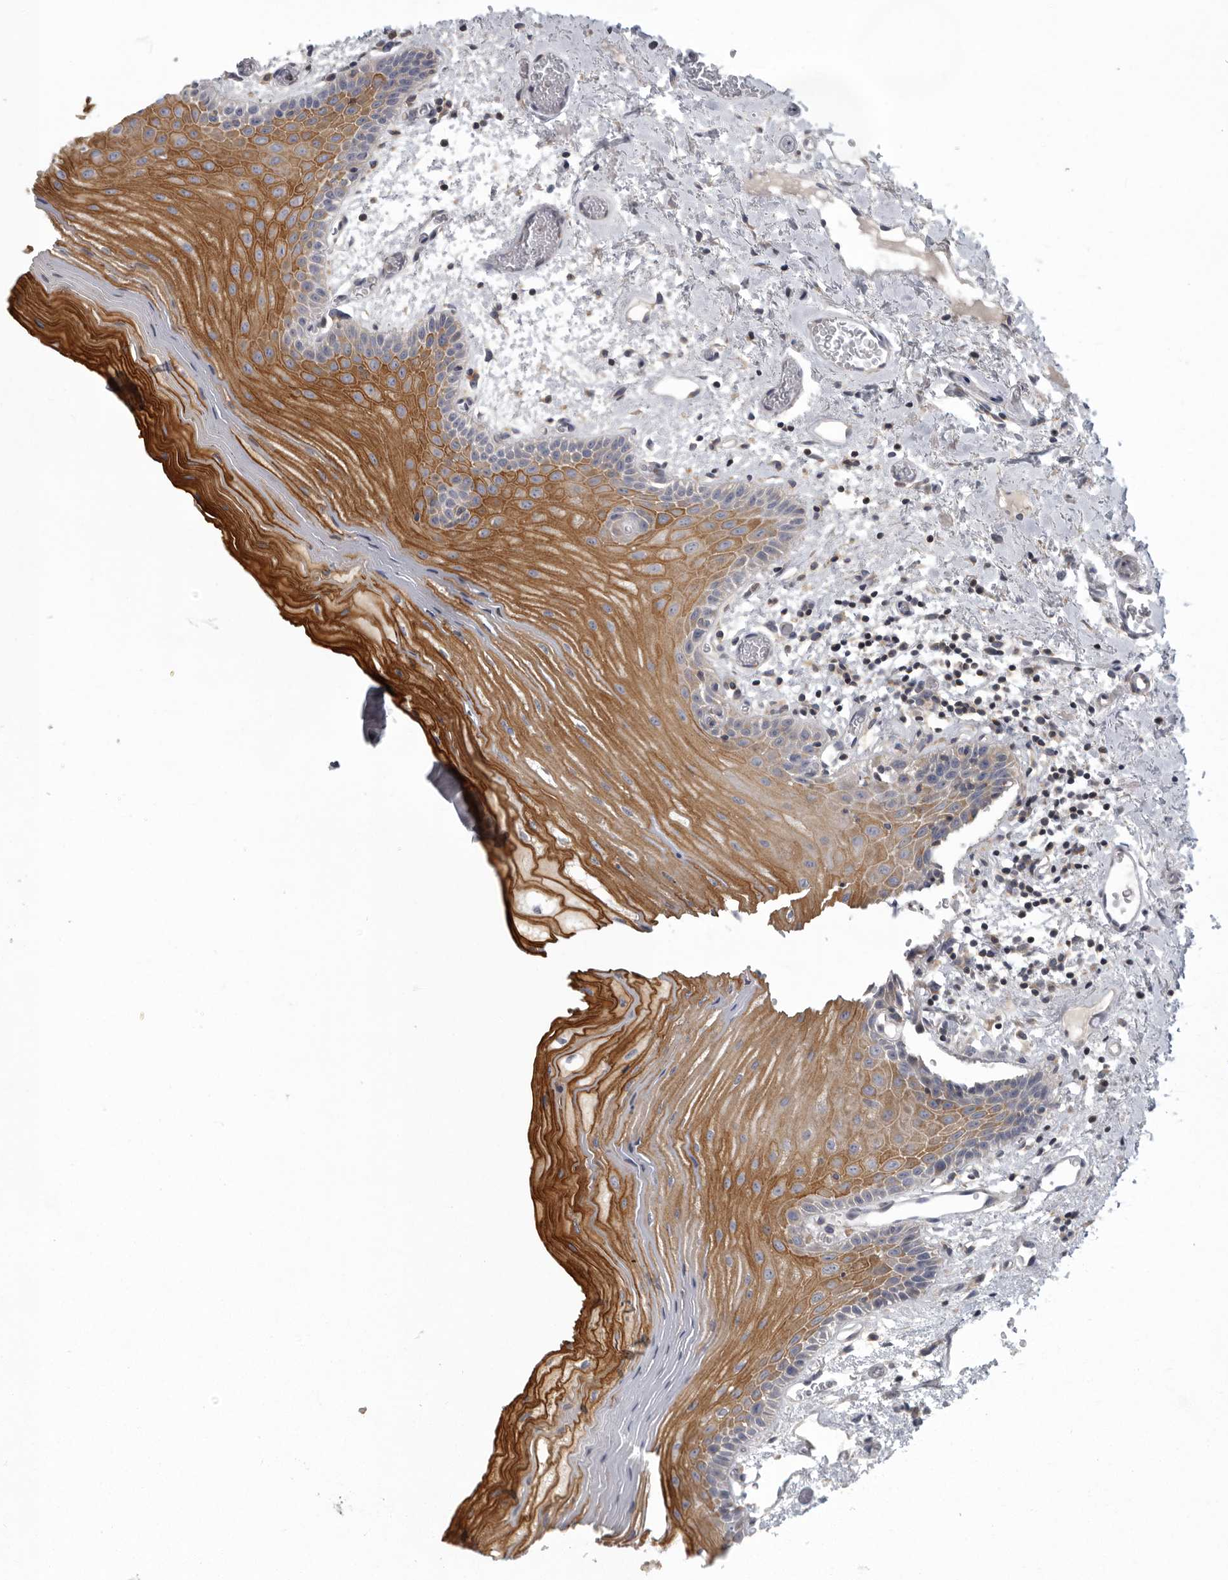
{"staining": {"intensity": "moderate", "quantity": "25%-75%", "location": "cytoplasmic/membranous"}, "tissue": "oral mucosa", "cell_type": "Squamous epithelial cells", "image_type": "normal", "snomed": [{"axis": "morphology", "description": "Normal tissue, NOS"}, {"axis": "topography", "description": "Oral tissue"}], "caption": "DAB immunohistochemical staining of benign human oral mucosa exhibits moderate cytoplasmic/membranous protein staining in approximately 25%-75% of squamous epithelial cells.", "gene": "USP24", "patient": {"sex": "male", "age": 52}}